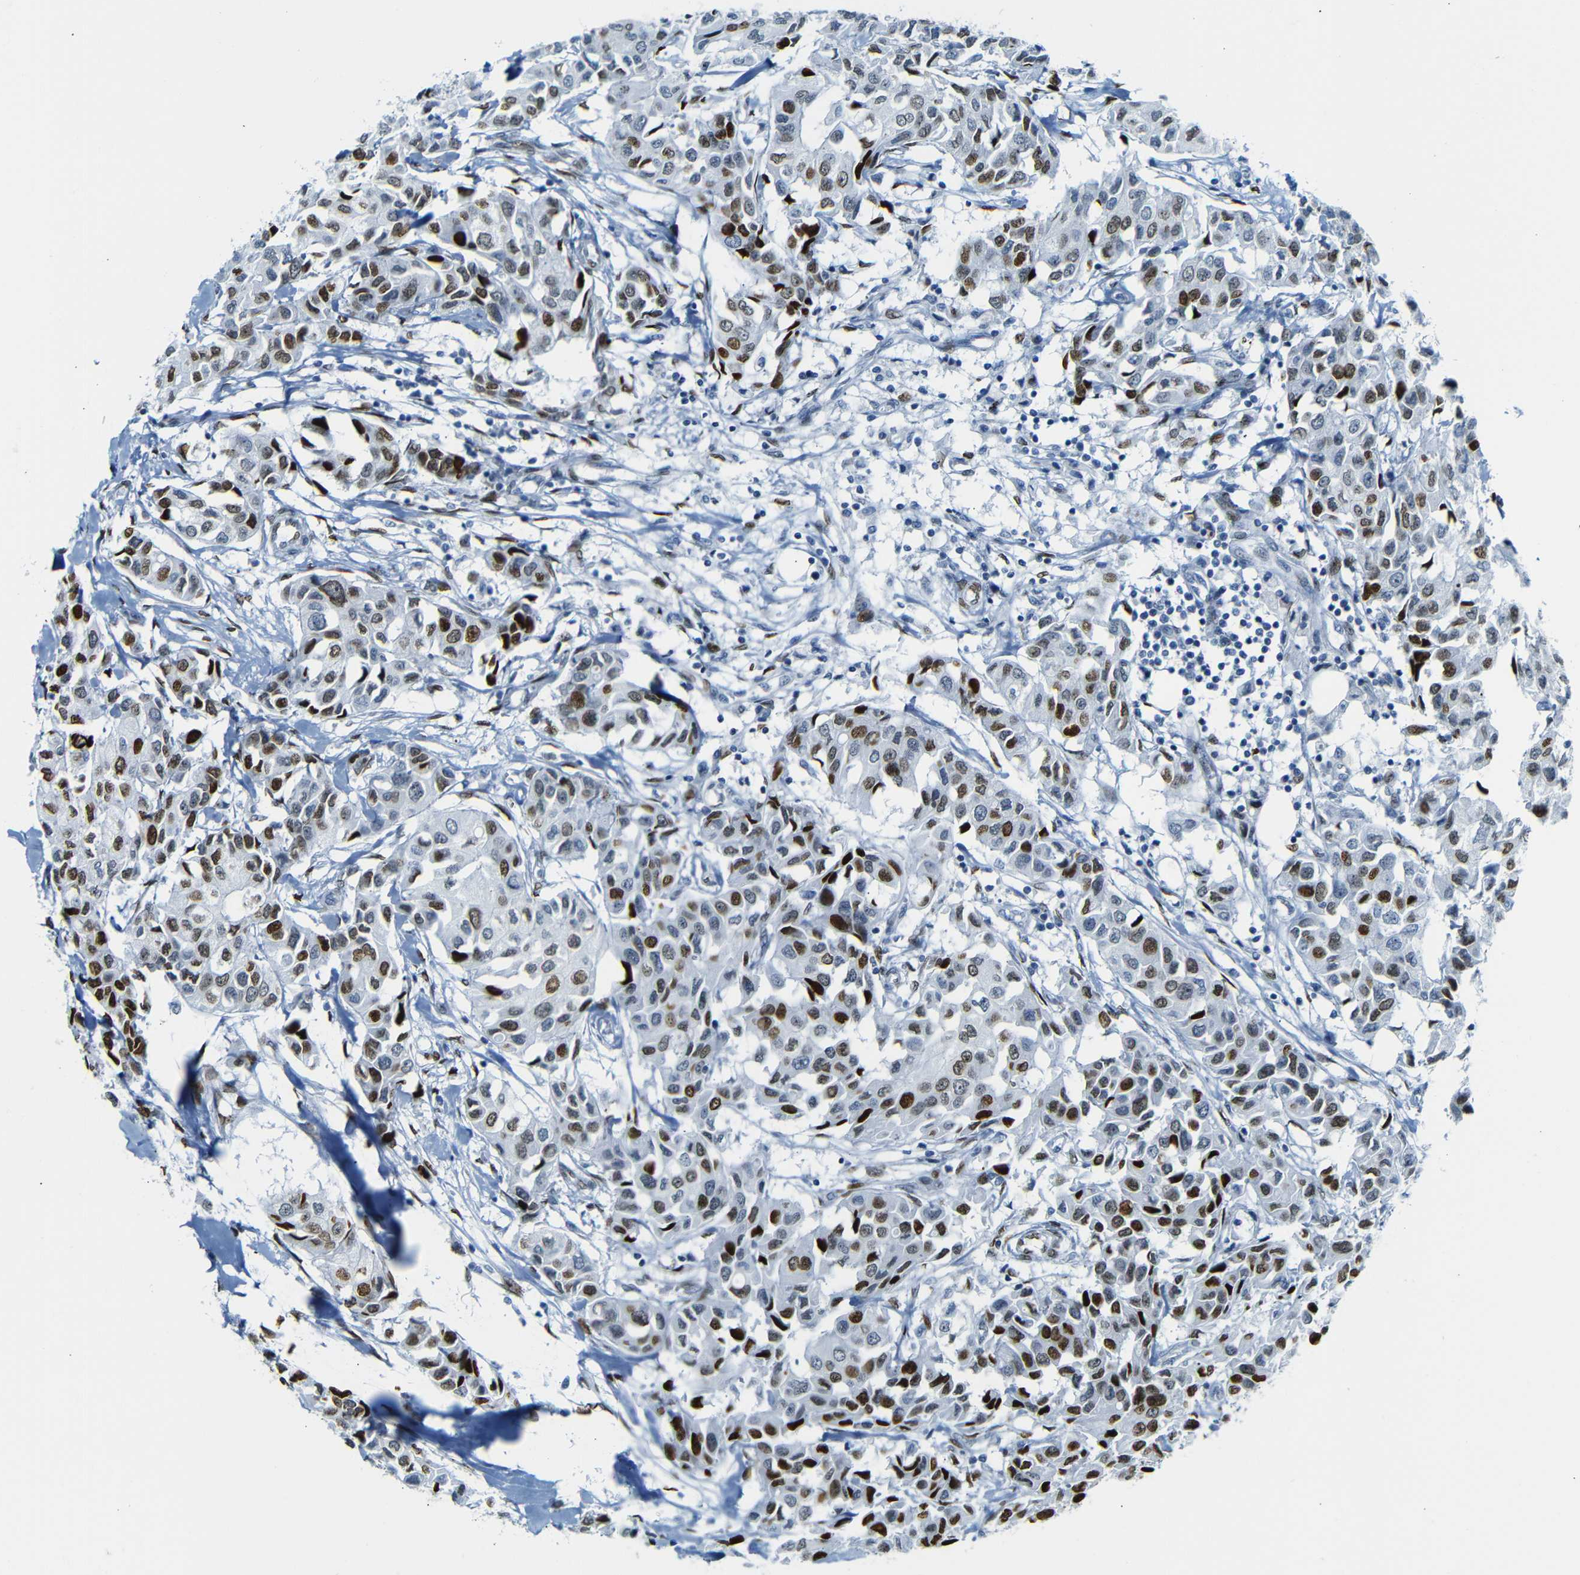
{"staining": {"intensity": "strong", "quantity": ">75%", "location": "nuclear"}, "tissue": "breast cancer", "cell_type": "Tumor cells", "image_type": "cancer", "snomed": [{"axis": "morphology", "description": "Duct carcinoma"}, {"axis": "topography", "description": "Breast"}], "caption": "The micrograph displays staining of breast cancer, revealing strong nuclear protein staining (brown color) within tumor cells.", "gene": "NPIPB15", "patient": {"sex": "female", "age": 80}}